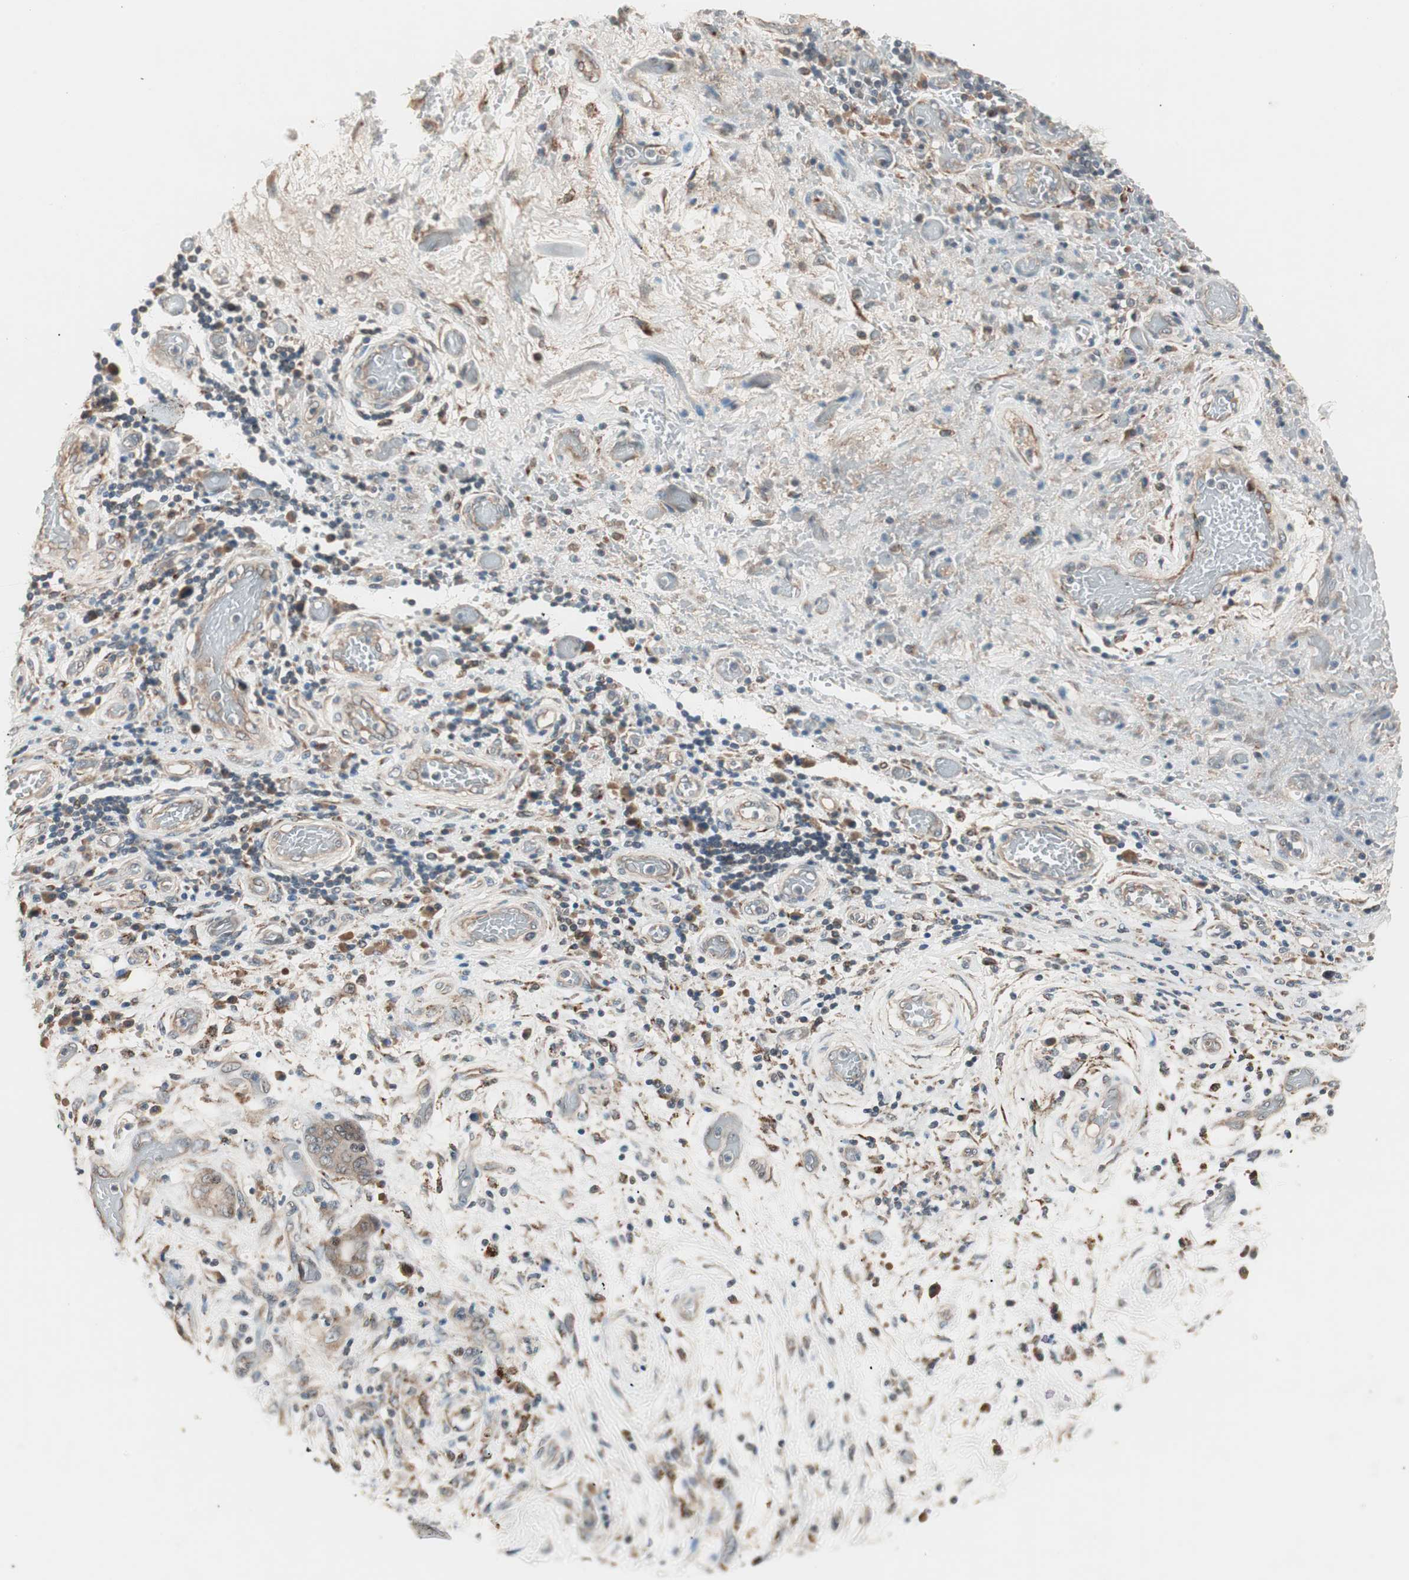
{"staining": {"intensity": "moderate", "quantity": ">75%", "location": "cytoplasmic/membranous"}, "tissue": "stomach cancer", "cell_type": "Tumor cells", "image_type": "cancer", "snomed": [{"axis": "morphology", "description": "Adenocarcinoma, NOS"}, {"axis": "topography", "description": "Stomach"}], "caption": "Tumor cells reveal moderate cytoplasmic/membranous expression in about >75% of cells in stomach cancer. (Brightfield microscopy of DAB IHC at high magnification).", "gene": "NFRKB", "patient": {"sex": "female", "age": 73}}